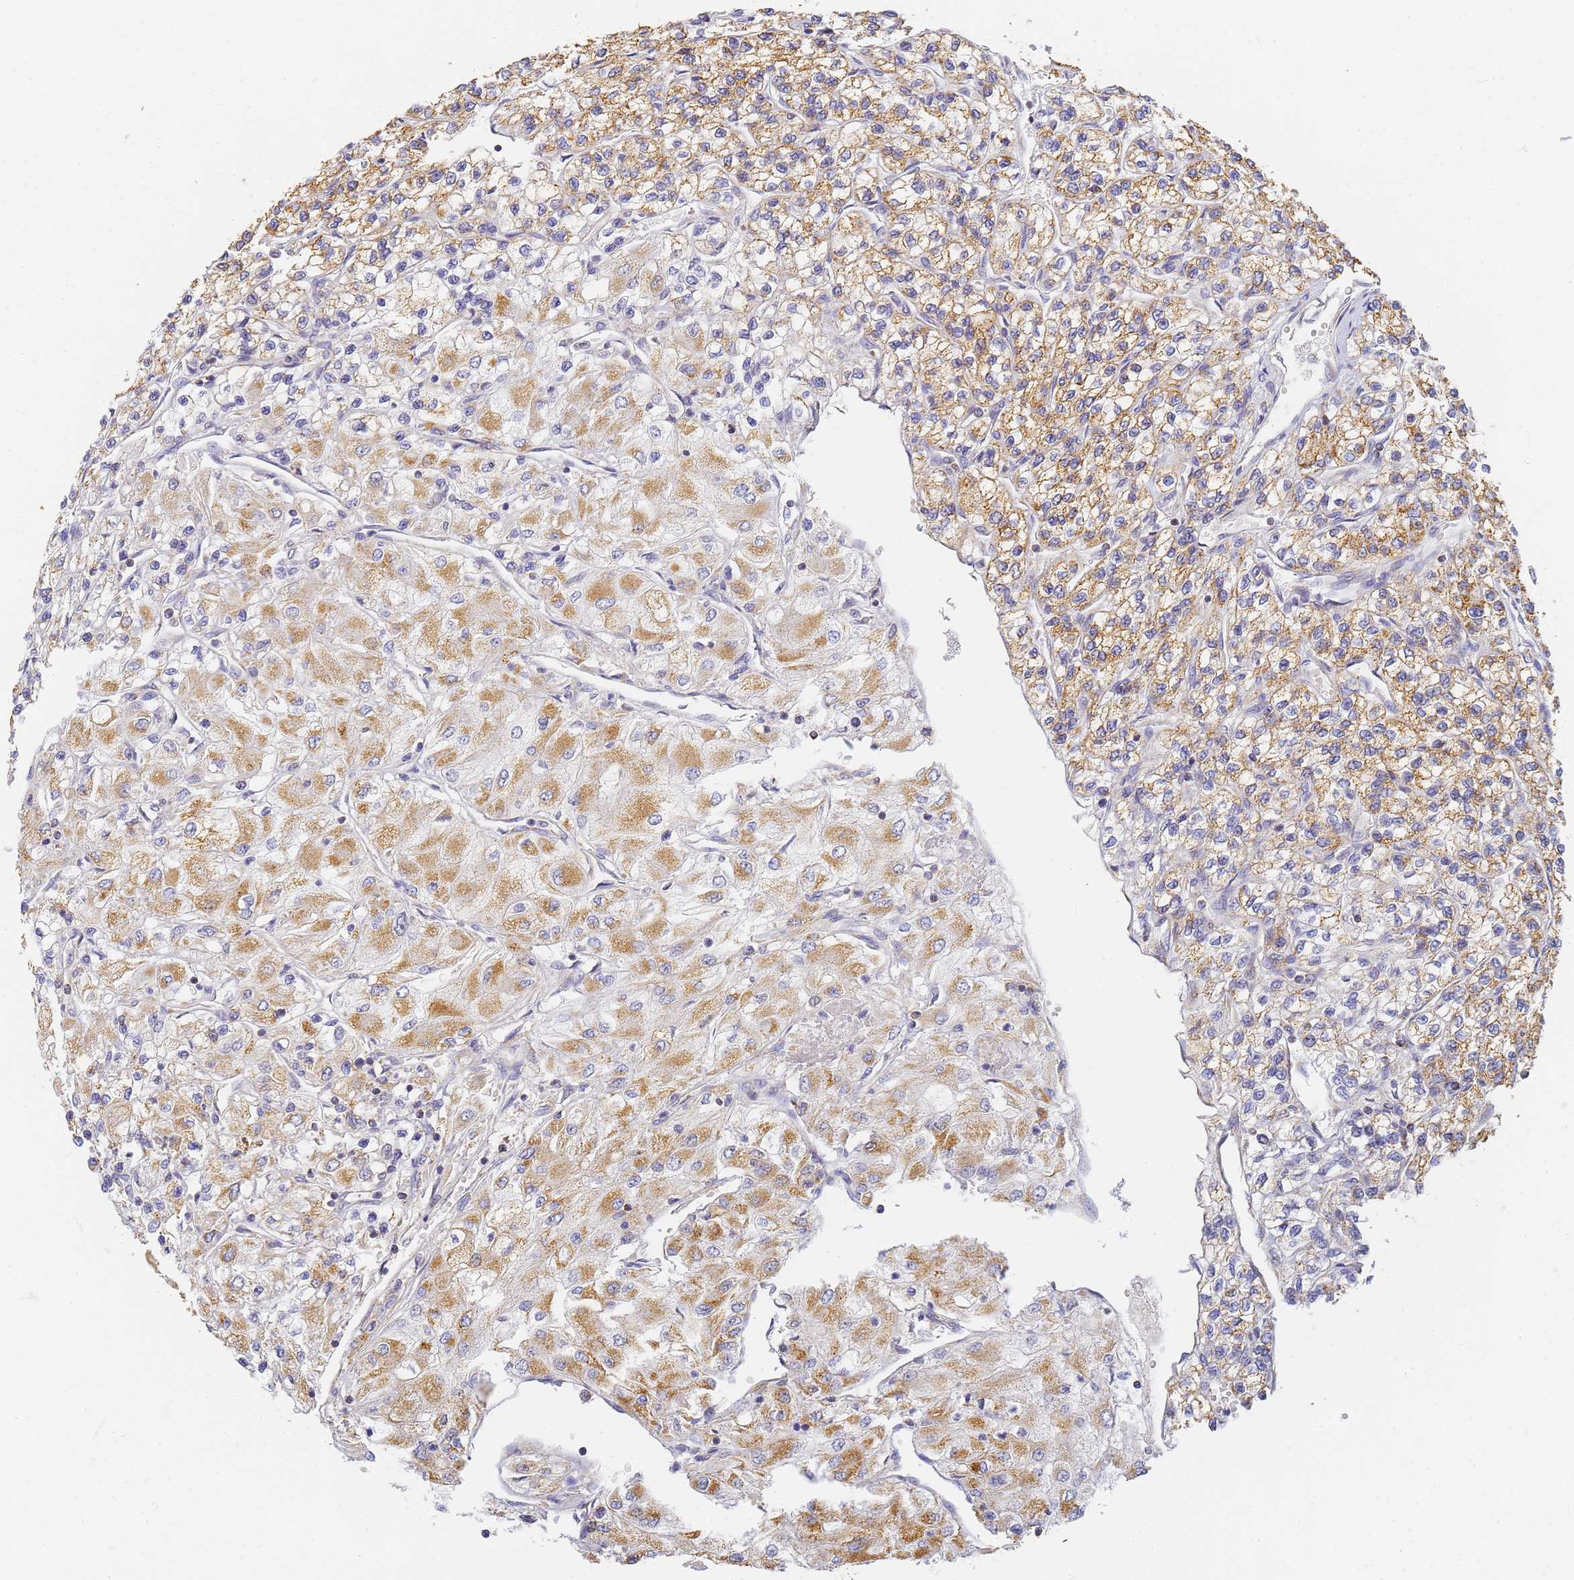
{"staining": {"intensity": "moderate", "quantity": ">75%", "location": "cytoplasmic/membranous"}, "tissue": "renal cancer", "cell_type": "Tumor cells", "image_type": "cancer", "snomed": [{"axis": "morphology", "description": "Adenocarcinoma, NOS"}, {"axis": "topography", "description": "Kidney"}], "caption": "A medium amount of moderate cytoplasmic/membranous positivity is present in about >75% of tumor cells in adenocarcinoma (renal) tissue. The staining is performed using DAB (3,3'-diaminobenzidine) brown chromogen to label protein expression. The nuclei are counter-stained blue using hematoxylin.", "gene": "UTP23", "patient": {"sex": "male", "age": 80}}